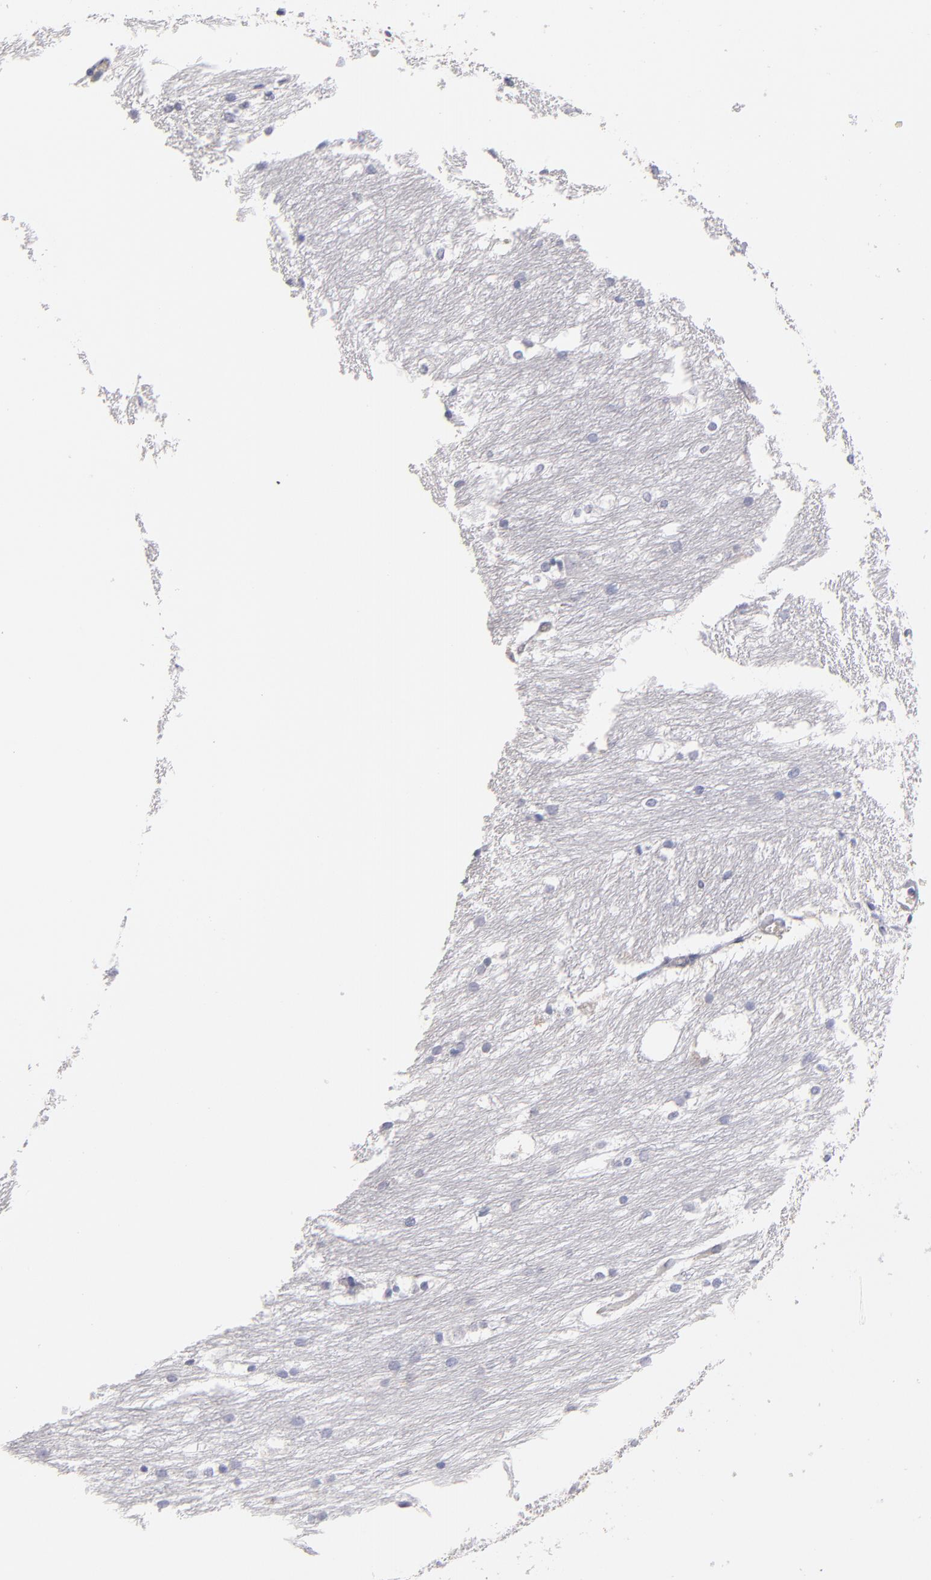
{"staining": {"intensity": "negative", "quantity": "none", "location": "none"}, "tissue": "caudate", "cell_type": "Glial cells", "image_type": "normal", "snomed": [{"axis": "morphology", "description": "Normal tissue, NOS"}, {"axis": "topography", "description": "Lateral ventricle wall"}], "caption": "The immunohistochemistry photomicrograph has no significant staining in glial cells of caudate.", "gene": "PLVAP", "patient": {"sex": "female", "age": 19}}